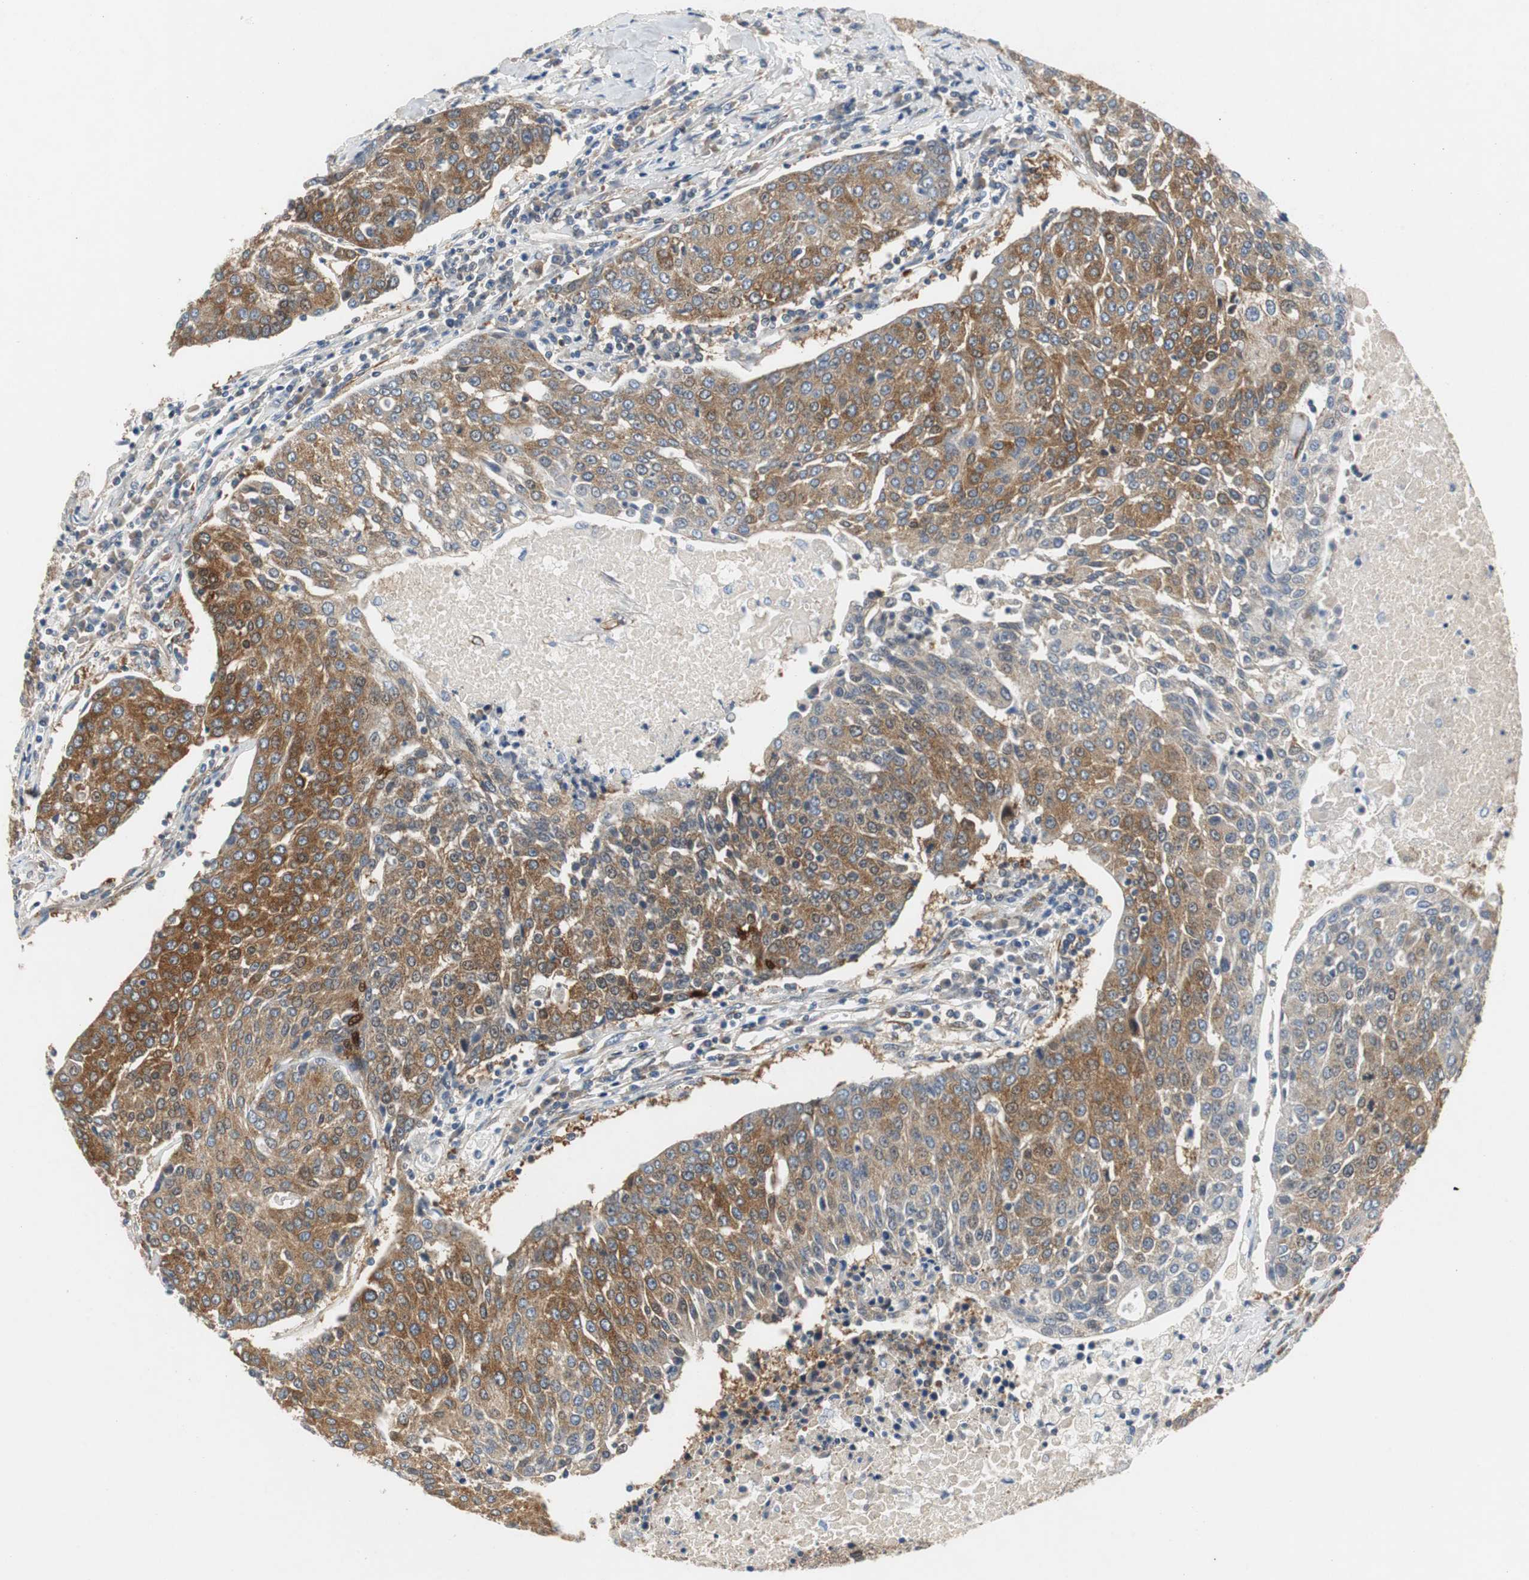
{"staining": {"intensity": "moderate", "quantity": ">75%", "location": "cytoplasmic/membranous"}, "tissue": "urothelial cancer", "cell_type": "Tumor cells", "image_type": "cancer", "snomed": [{"axis": "morphology", "description": "Urothelial carcinoma, High grade"}, {"axis": "topography", "description": "Urinary bladder"}], "caption": "Protein expression by IHC exhibits moderate cytoplasmic/membranous positivity in about >75% of tumor cells in urothelial carcinoma (high-grade).", "gene": "ISCU", "patient": {"sex": "female", "age": 85}}